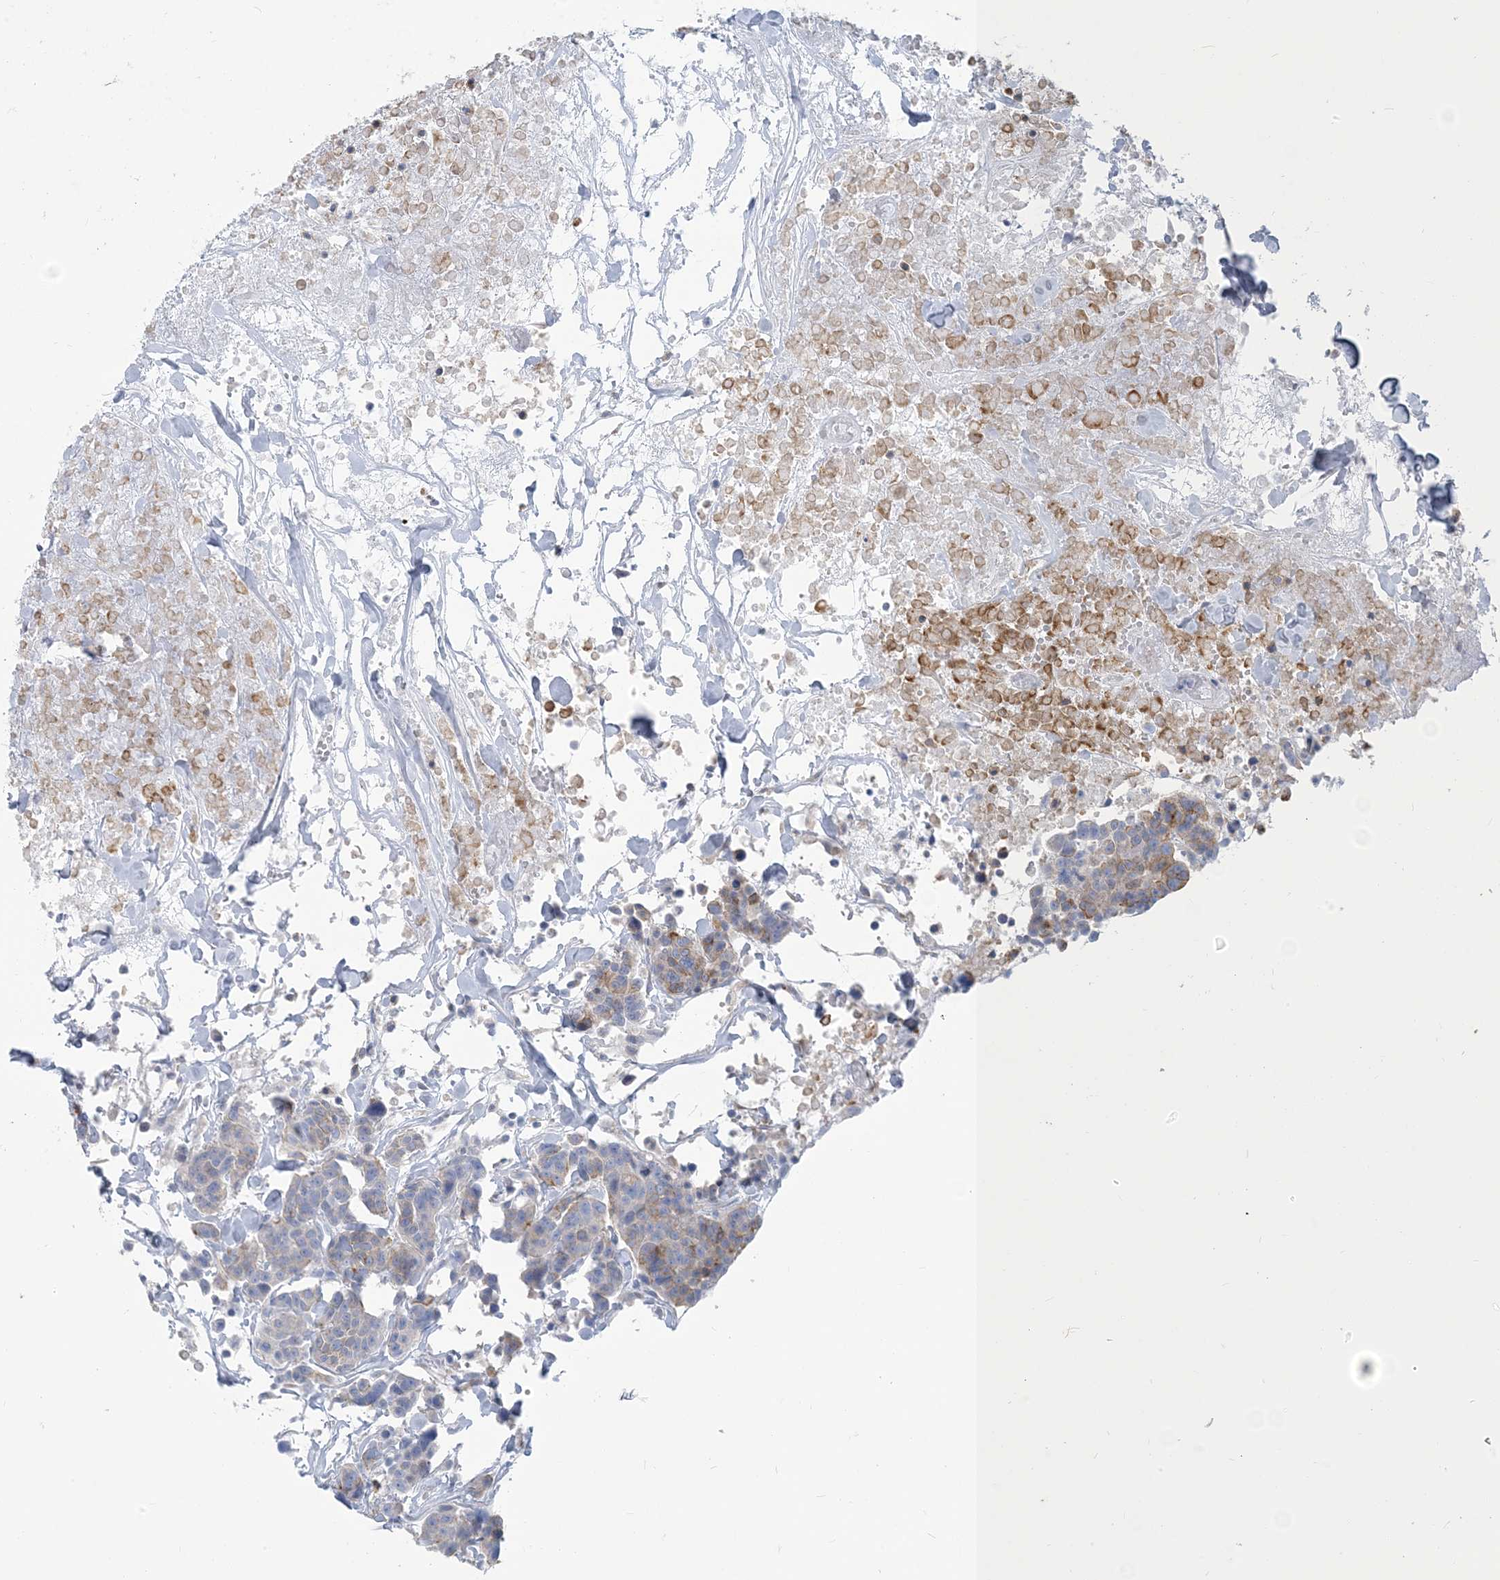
{"staining": {"intensity": "moderate", "quantity": "<25%", "location": "cytoplasmic/membranous"}, "tissue": "breast cancer", "cell_type": "Tumor cells", "image_type": "cancer", "snomed": [{"axis": "morphology", "description": "Duct carcinoma"}, {"axis": "topography", "description": "Breast"}], "caption": "The image reveals immunohistochemical staining of breast infiltrating ductal carcinoma. There is moderate cytoplasmic/membranous expression is appreciated in approximately <25% of tumor cells.", "gene": "MOXD1", "patient": {"sex": "female", "age": 37}}